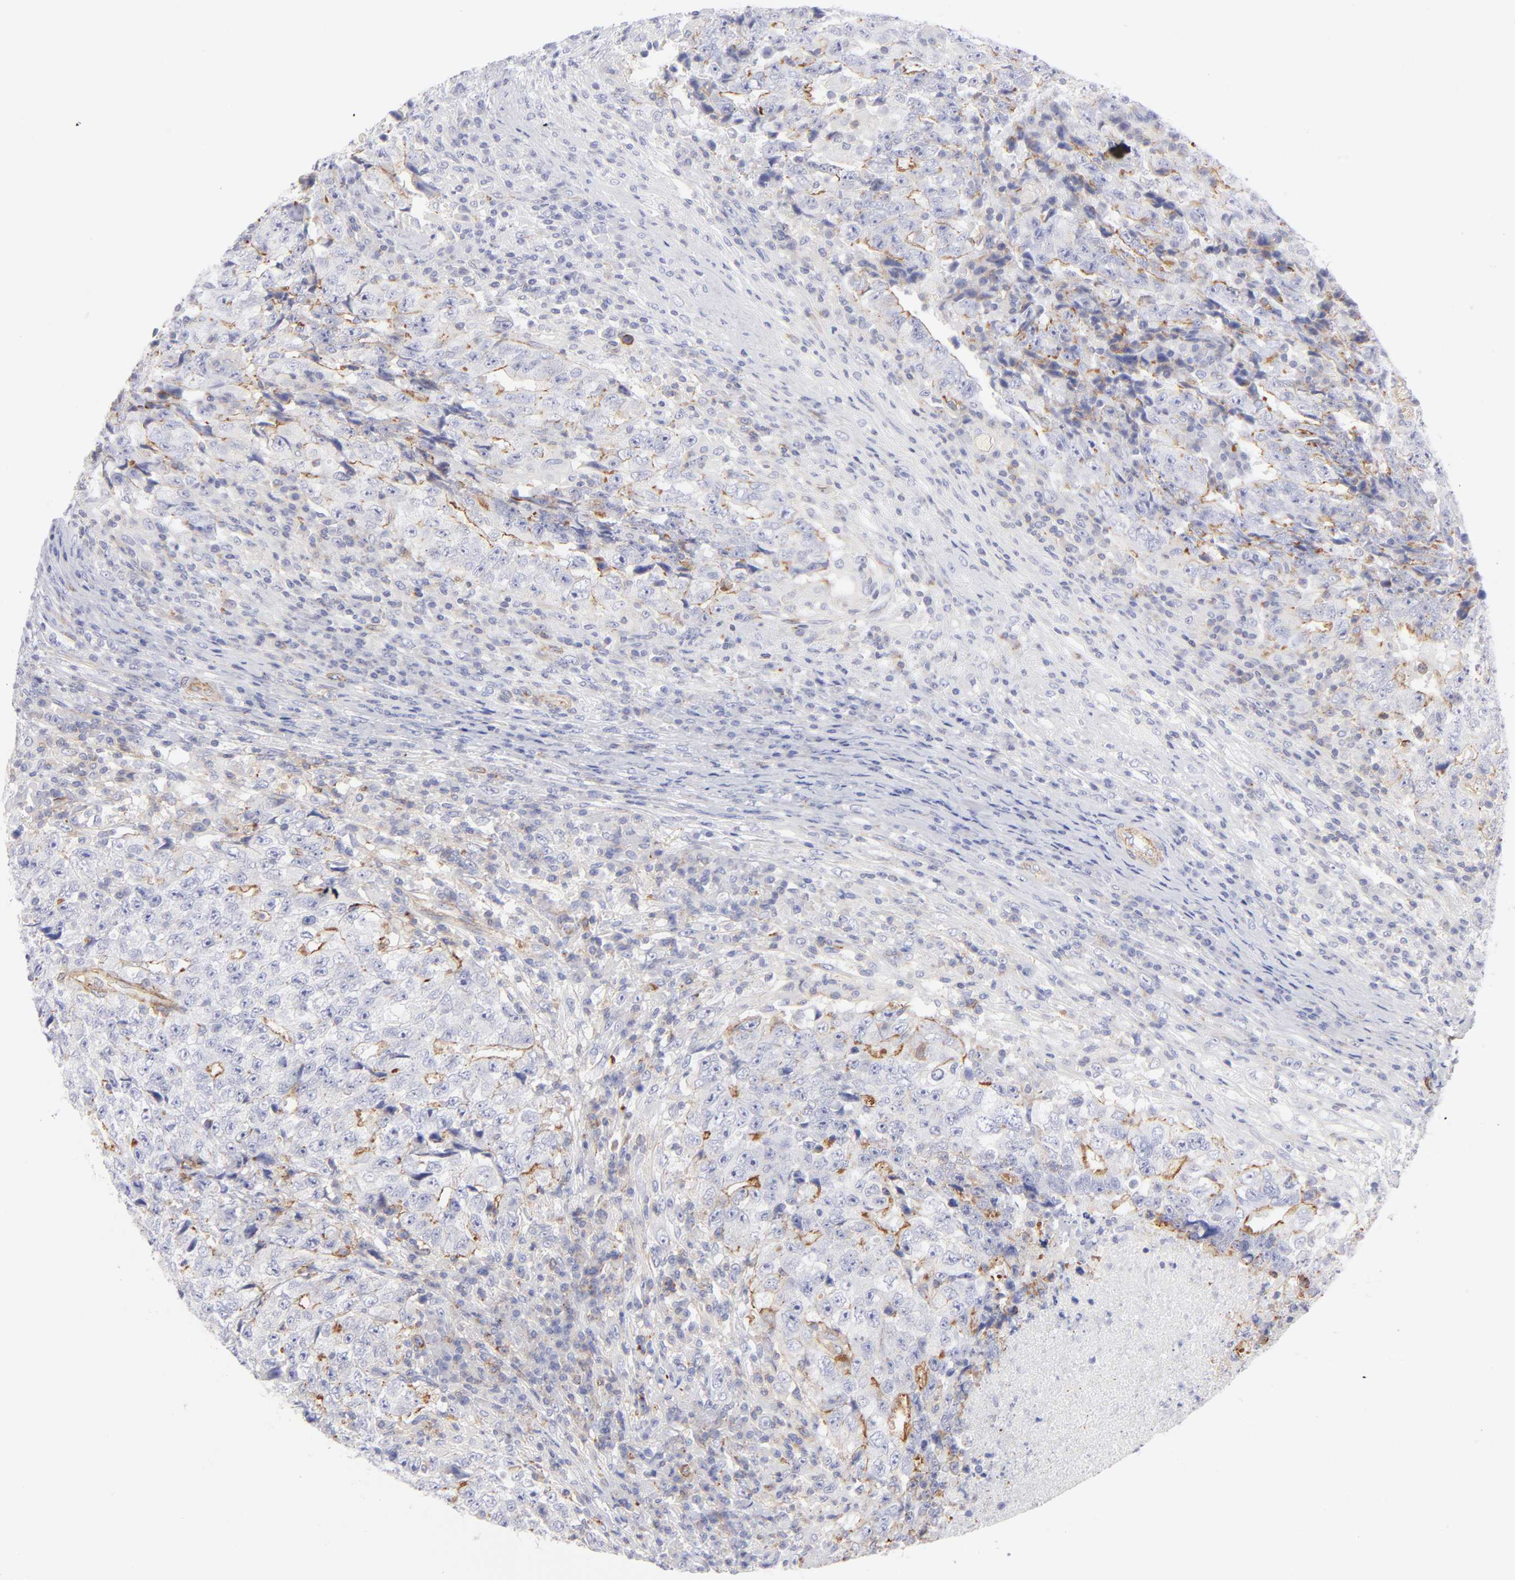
{"staining": {"intensity": "negative", "quantity": "none", "location": "none"}, "tissue": "testis cancer", "cell_type": "Tumor cells", "image_type": "cancer", "snomed": [{"axis": "morphology", "description": "Necrosis, NOS"}, {"axis": "morphology", "description": "Carcinoma, Embryonal, NOS"}, {"axis": "topography", "description": "Testis"}], "caption": "IHC of human embryonal carcinoma (testis) reveals no expression in tumor cells.", "gene": "ACTA2", "patient": {"sex": "male", "age": 19}}